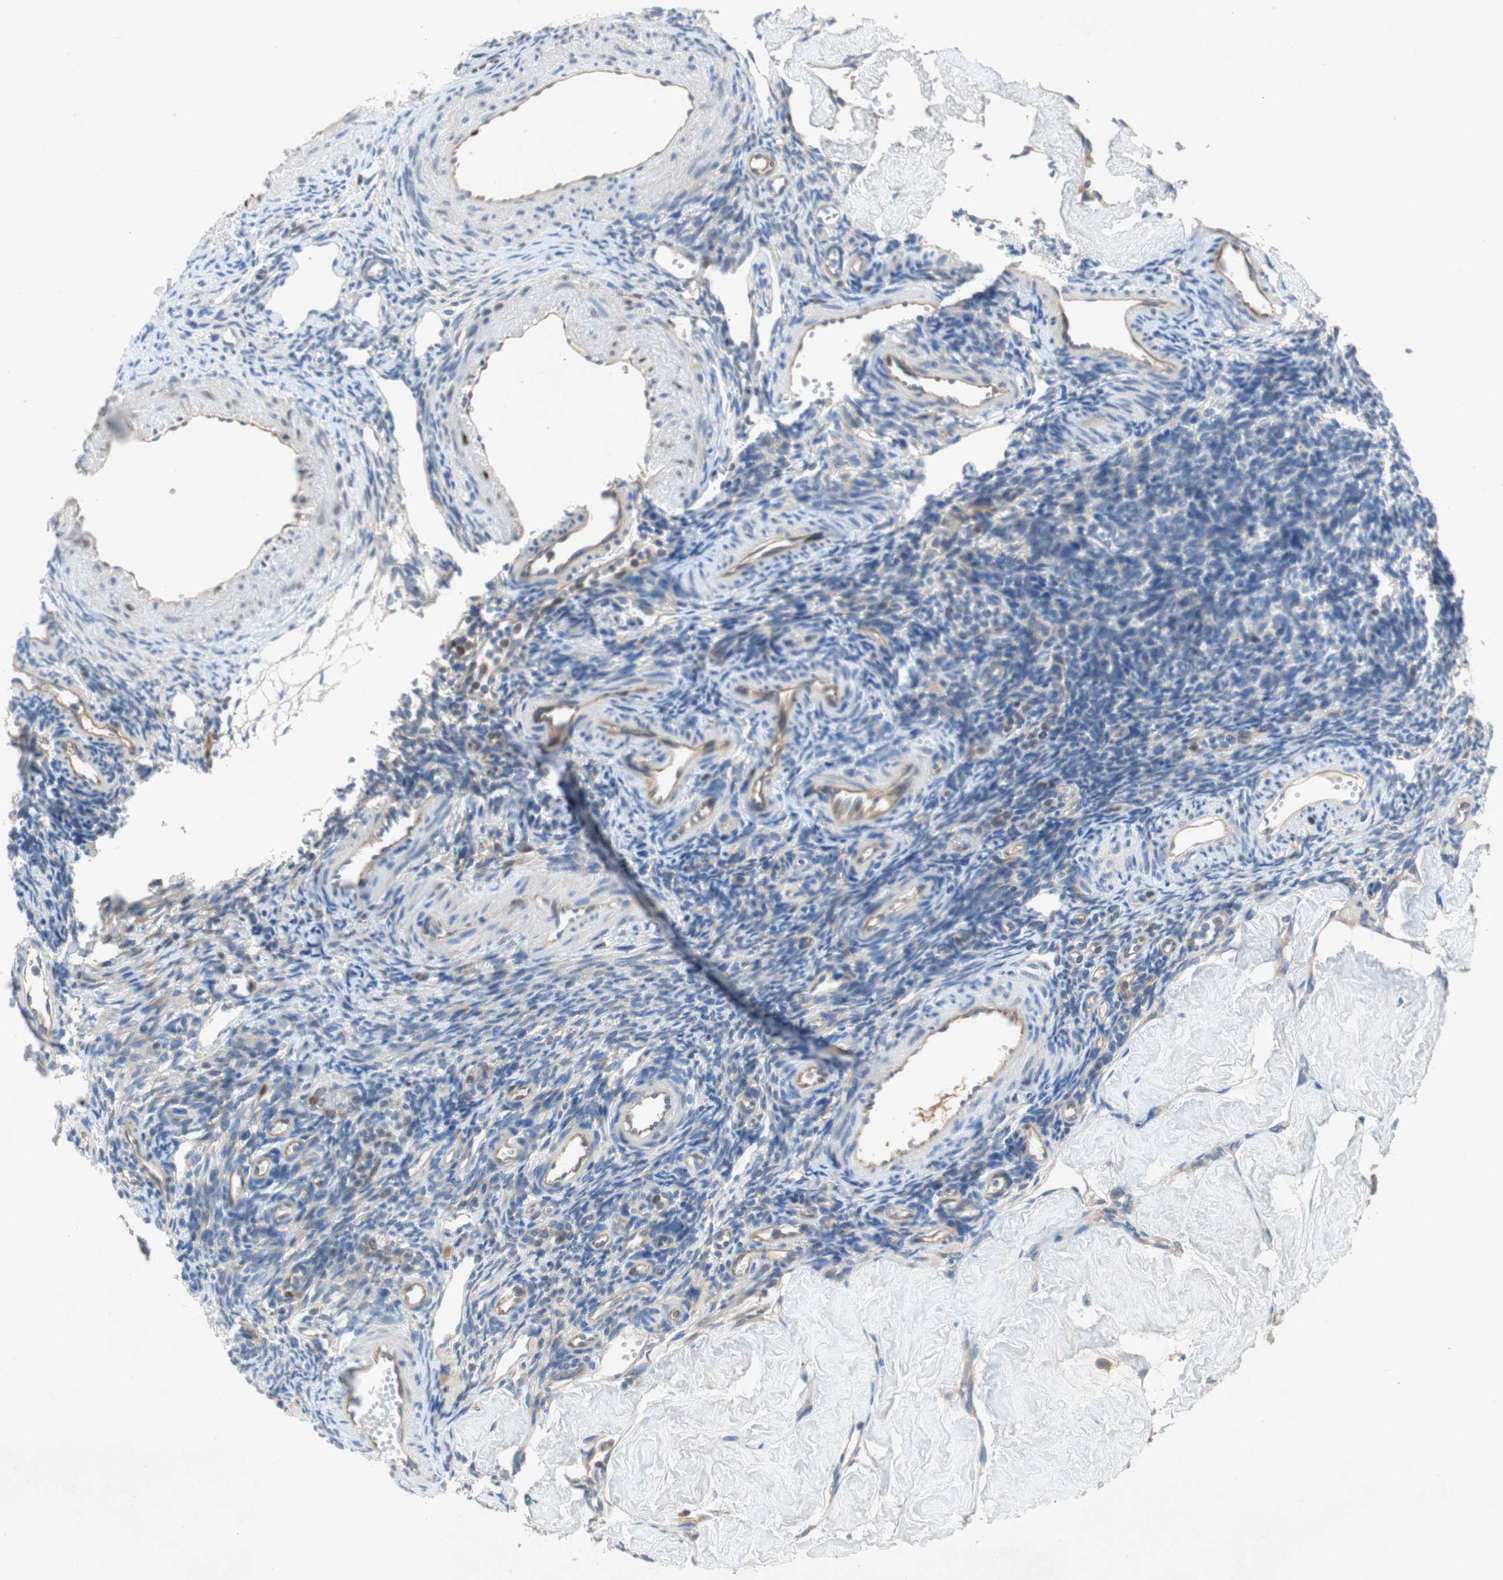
{"staining": {"intensity": "weak", "quantity": "<25%", "location": "cytoplasmic/membranous"}, "tissue": "ovary", "cell_type": "Ovarian stroma cells", "image_type": "normal", "snomed": [{"axis": "morphology", "description": "Normal tissue, NOS"}, {"axis": "topography", "description": "Ovary"}], "caption": "Immunohistochemical staining of normal ovary displays no significant expression in ovarian stroma cells. (DAB (3,3'-diaminobenzidine) immunohistochemistry (IHC) visualized using brightfield microscopy, high magnification).", "gene": "RELB", "patient": {"sex": "female", "age": 33}}